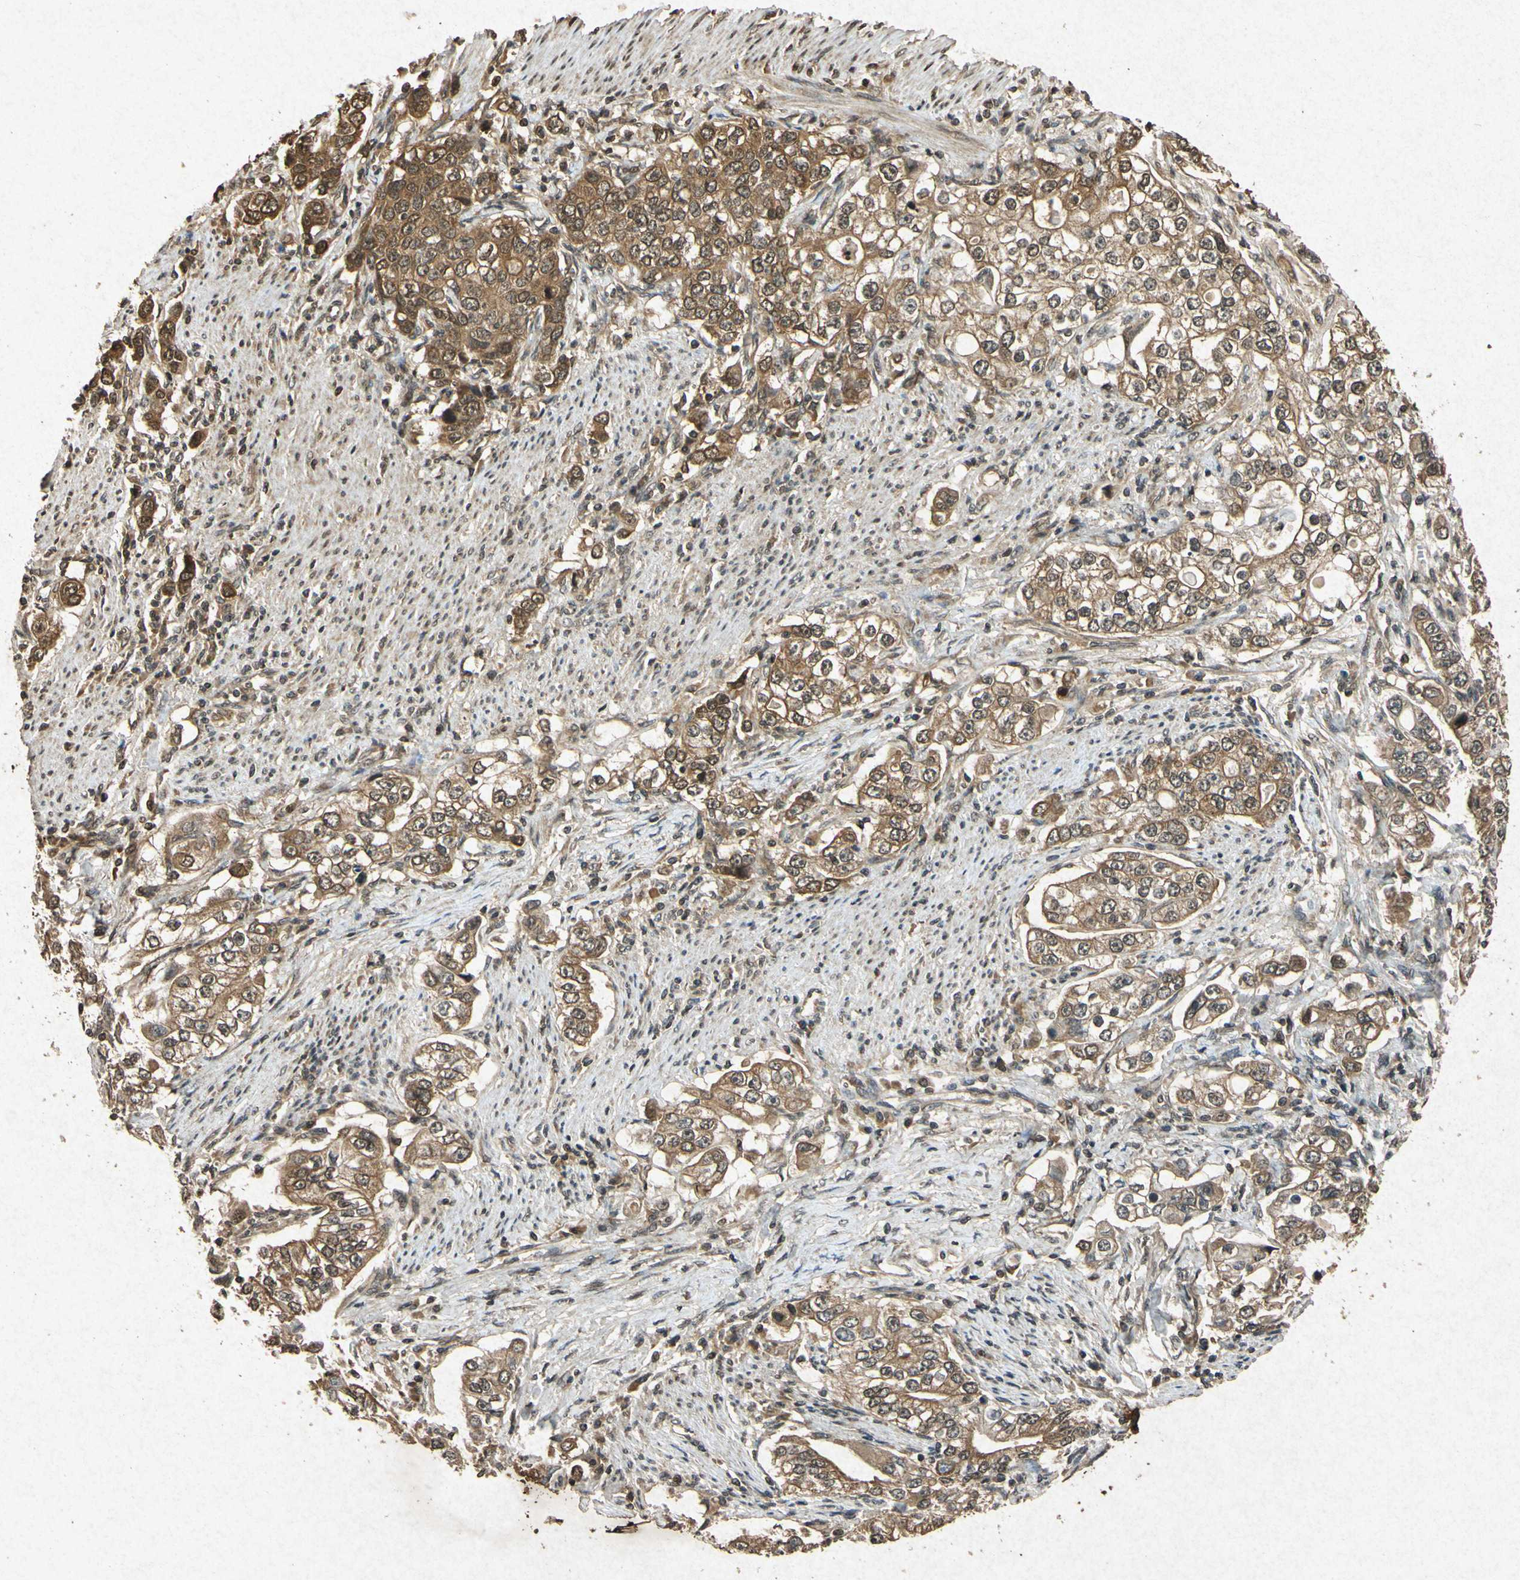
{"staining": {"intensity": "moderate", "quantity": ">75%", "location": "cytoplasmic/membranous,nuclear"}, "tissue": "stomach cancer", "cell_type": "Tumor cells", "image_type": "cancer", "snomed": [{"axis": "morphology", "description": "Adenocarcinoma, NOS"}, {"axis": "topography", "description": "Stomach, lower"}], "caption": "Adenocarcinoma (stomach) stained for a protein (brown) shows moderate cytoplasmic/membranous and nuclear positive expression in approximately >75% of tumor cells.", "gene": "ATP6V1H", "patient": {"sex": "female", "age": 72}}